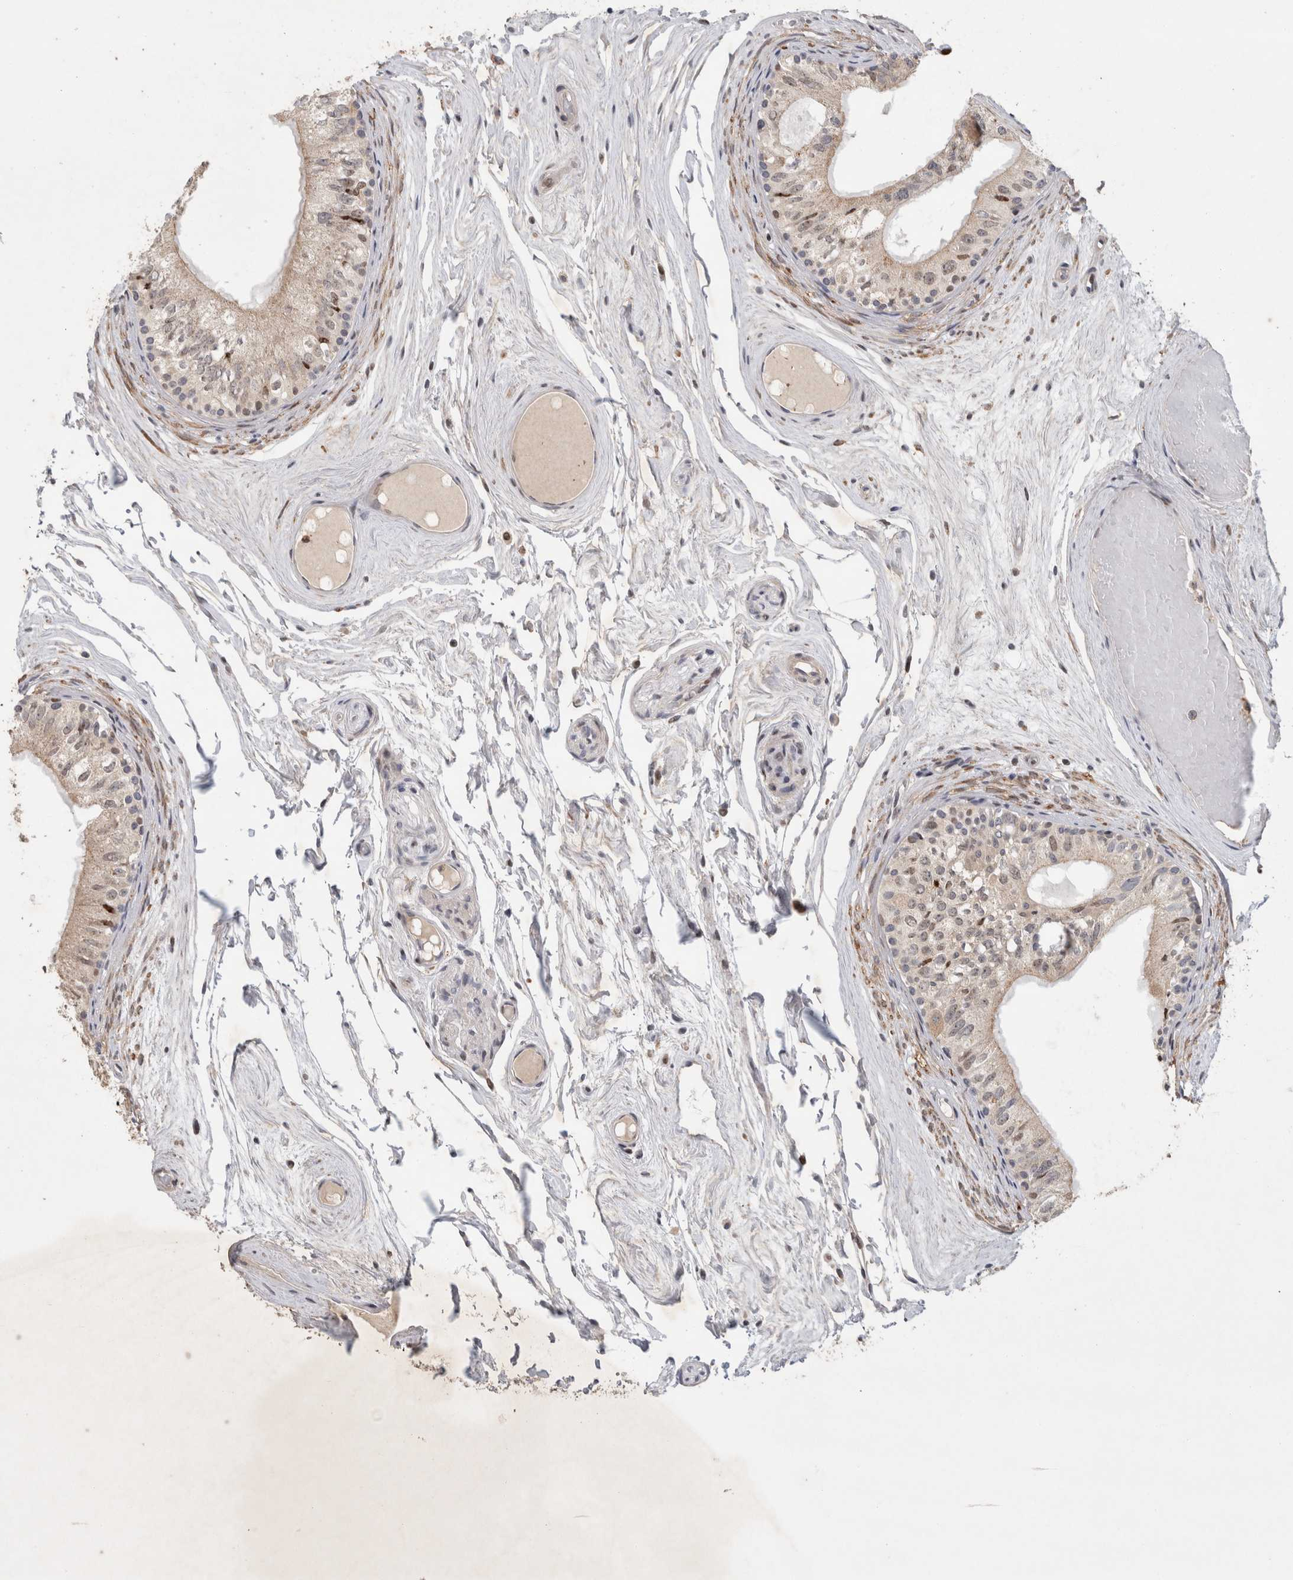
{"staining": {"intensity": "weak", "quantity": "25%-75%", "location": "cytoplasmic/membranous,nuclear"}, "tissue": "epididymis", "cell_type": "Glandular cells", "image_type": "normal", "snomed": [{"axis": "morphology", "description": "Normal tissue, NOS"}, {"axis": "topography", "description": "Epididymis"}], "caption": "IHC (DAB) staining of unremarkable human epididymis shows weak cytoplasmic/membranous,nuclear protein expression in about 25%-75% of glandular cells. (IHC, brightfield microscopy, high magnification).", "gene": "C8orf58", "patient": {"sex": "male", "age": 79}}